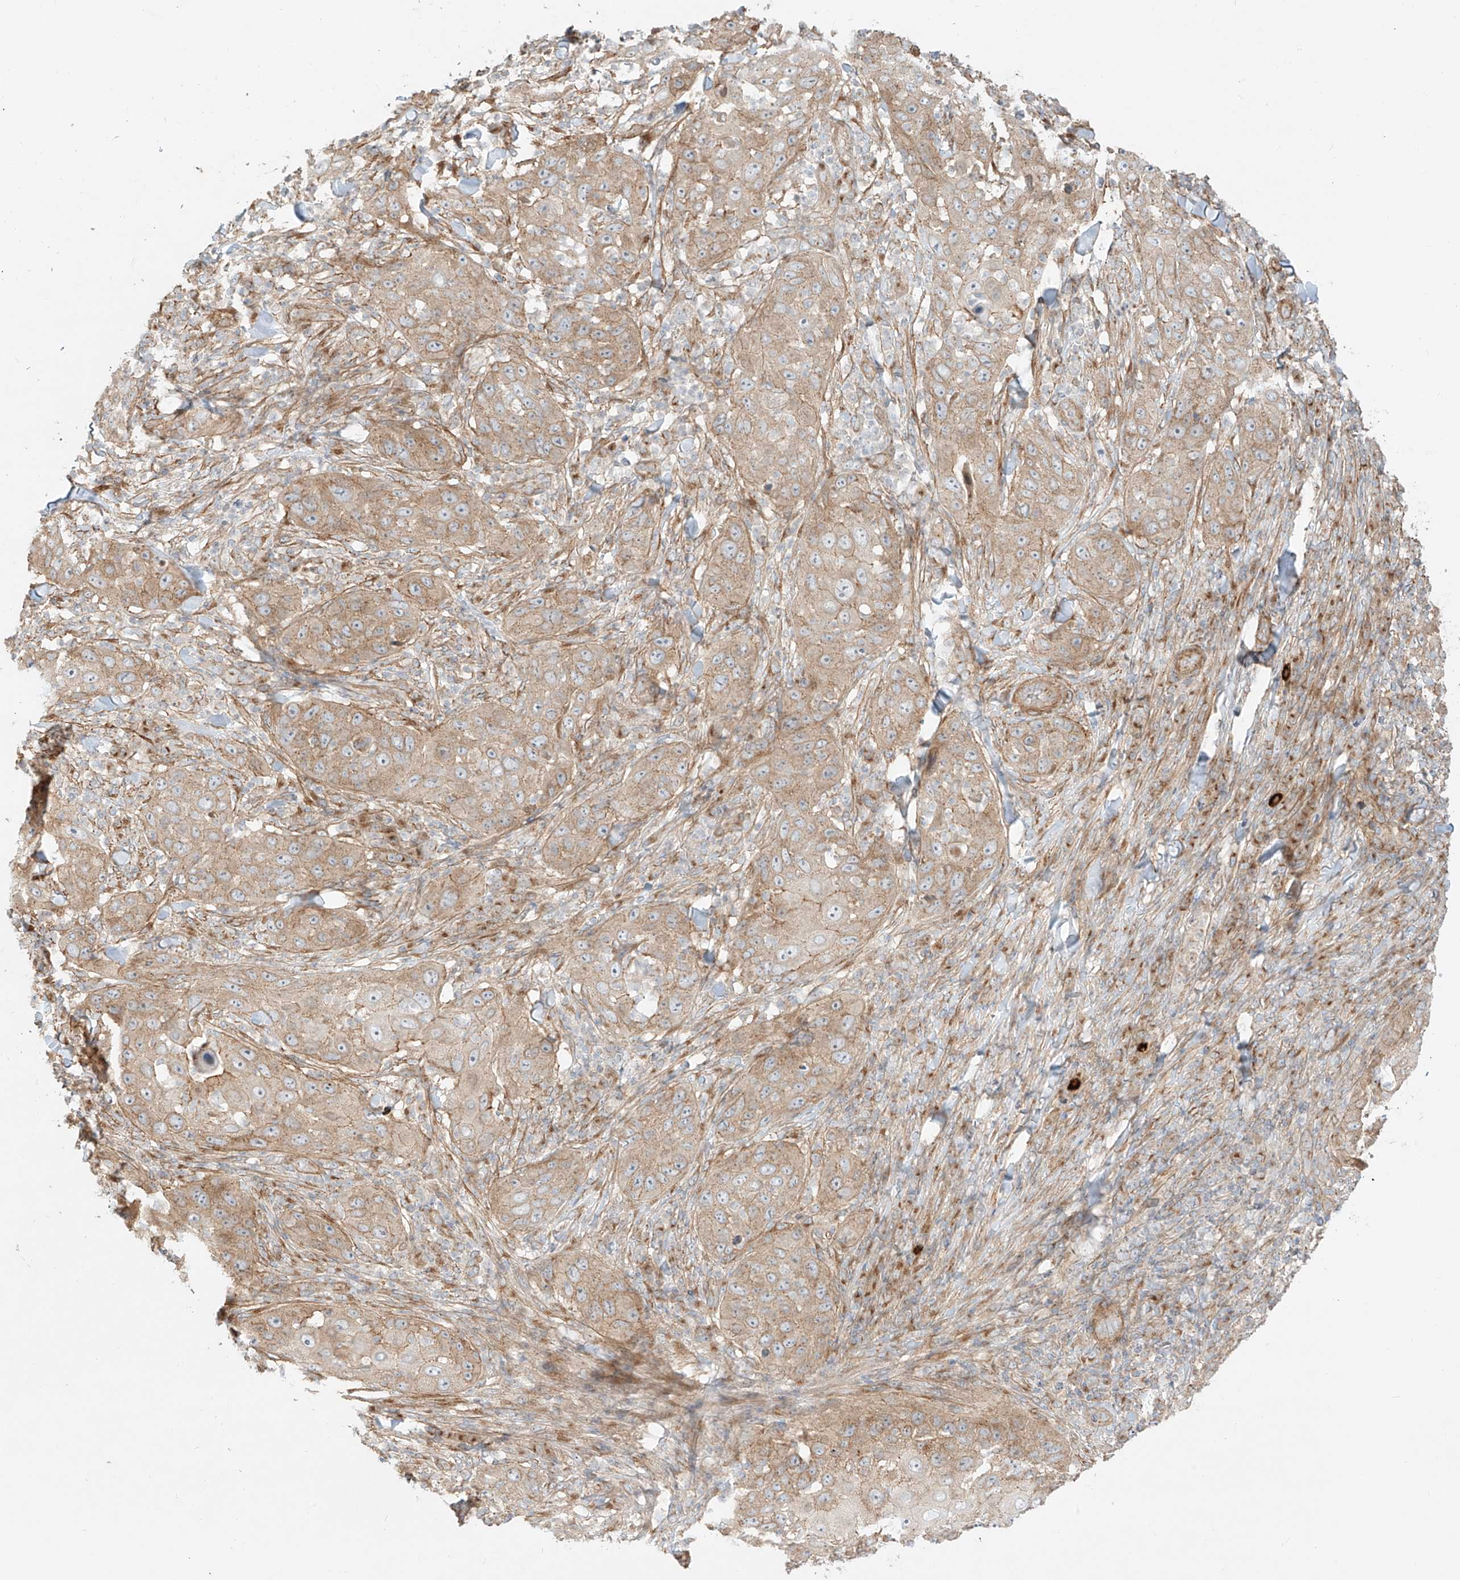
{"staining": {"intensity": "weak", "quantity": ">75%", "location": "cytoplasmic/membranous"}, "tissue": "skin cancer", "cell_type": "Tumor cells", "image_type": "cancer", "snomed": [{"axis": "morphology", "description": "Squamous cell carcinoma, NOS"}, {"axis": "topography", "description": "Skin"}], "caption": "IHC of squamous cell carcinoma (skin) reveals low levels of weak cytoplasmic/membranous expression in approximately >75% of tumor cells. The staining is performed using DAB brown chromogen to label protein expression. The nuclei are counter-stained blue using hematoxylin.", "gene": "ZNF287", "patient": {"sex": "female", "age": 44}}